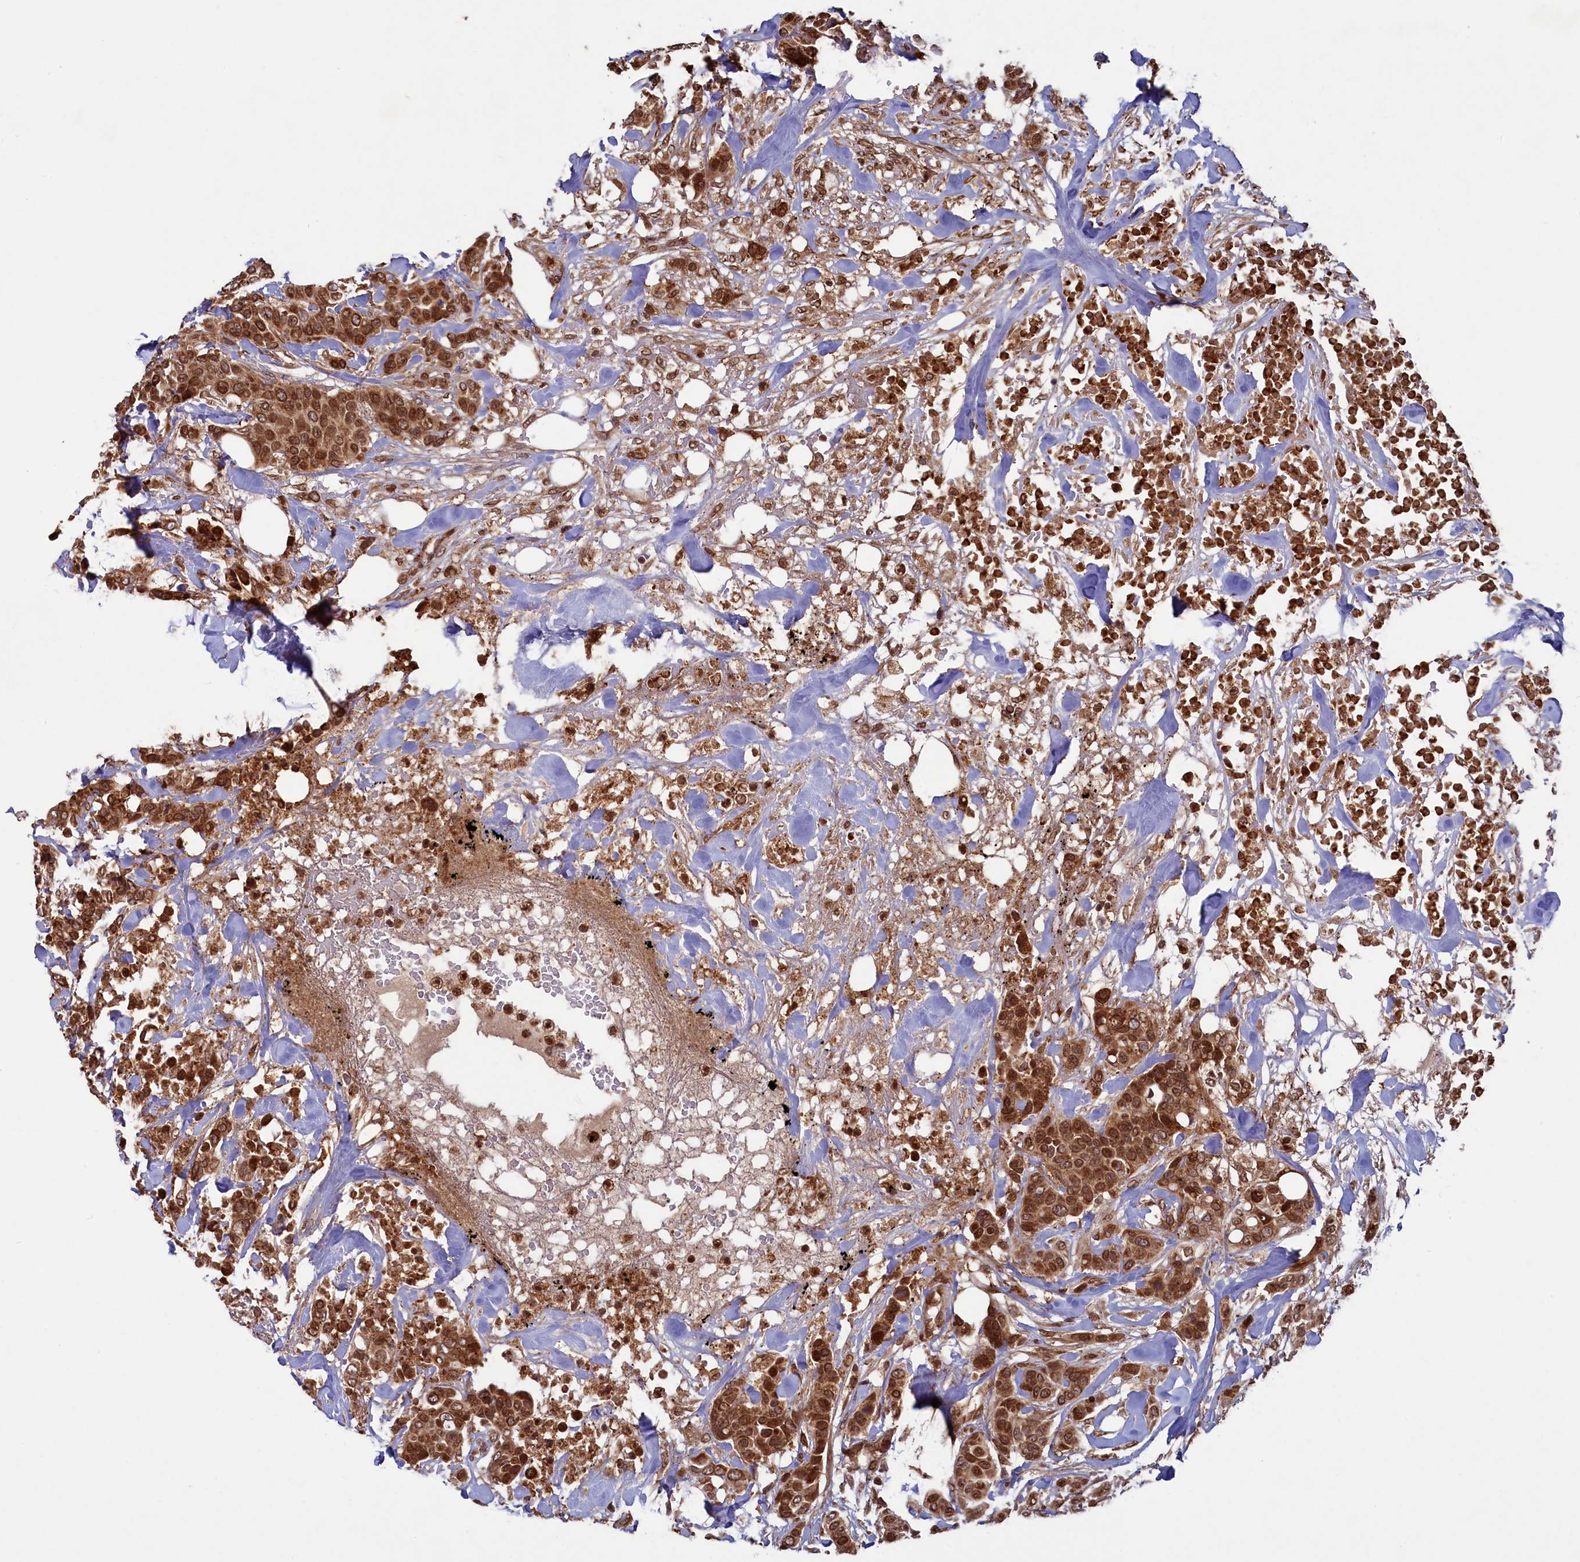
{"staining": {"intensity": "strong", "quantity": ">75%", "location": "cytoplasmic/membranous,nuclear"}, "tissue": "breast cancer", "cell_type": "Tumor cells", "image_type": "cancer", "snomed": [{"axis": "morphology", "description": "Lobular carcinoma"}, {"axis": "topography", "description": "Breast"}], "caption": "DAB (3,3'-diaminobenzidine) immunohistochemical staining of human breast cancer shows strong cytoplasmic/membranous and nuclear protein expression in approximately >75% of tumor cells.", "gene": "NAE1", "patient": {"sex": "female", "age": 51}}